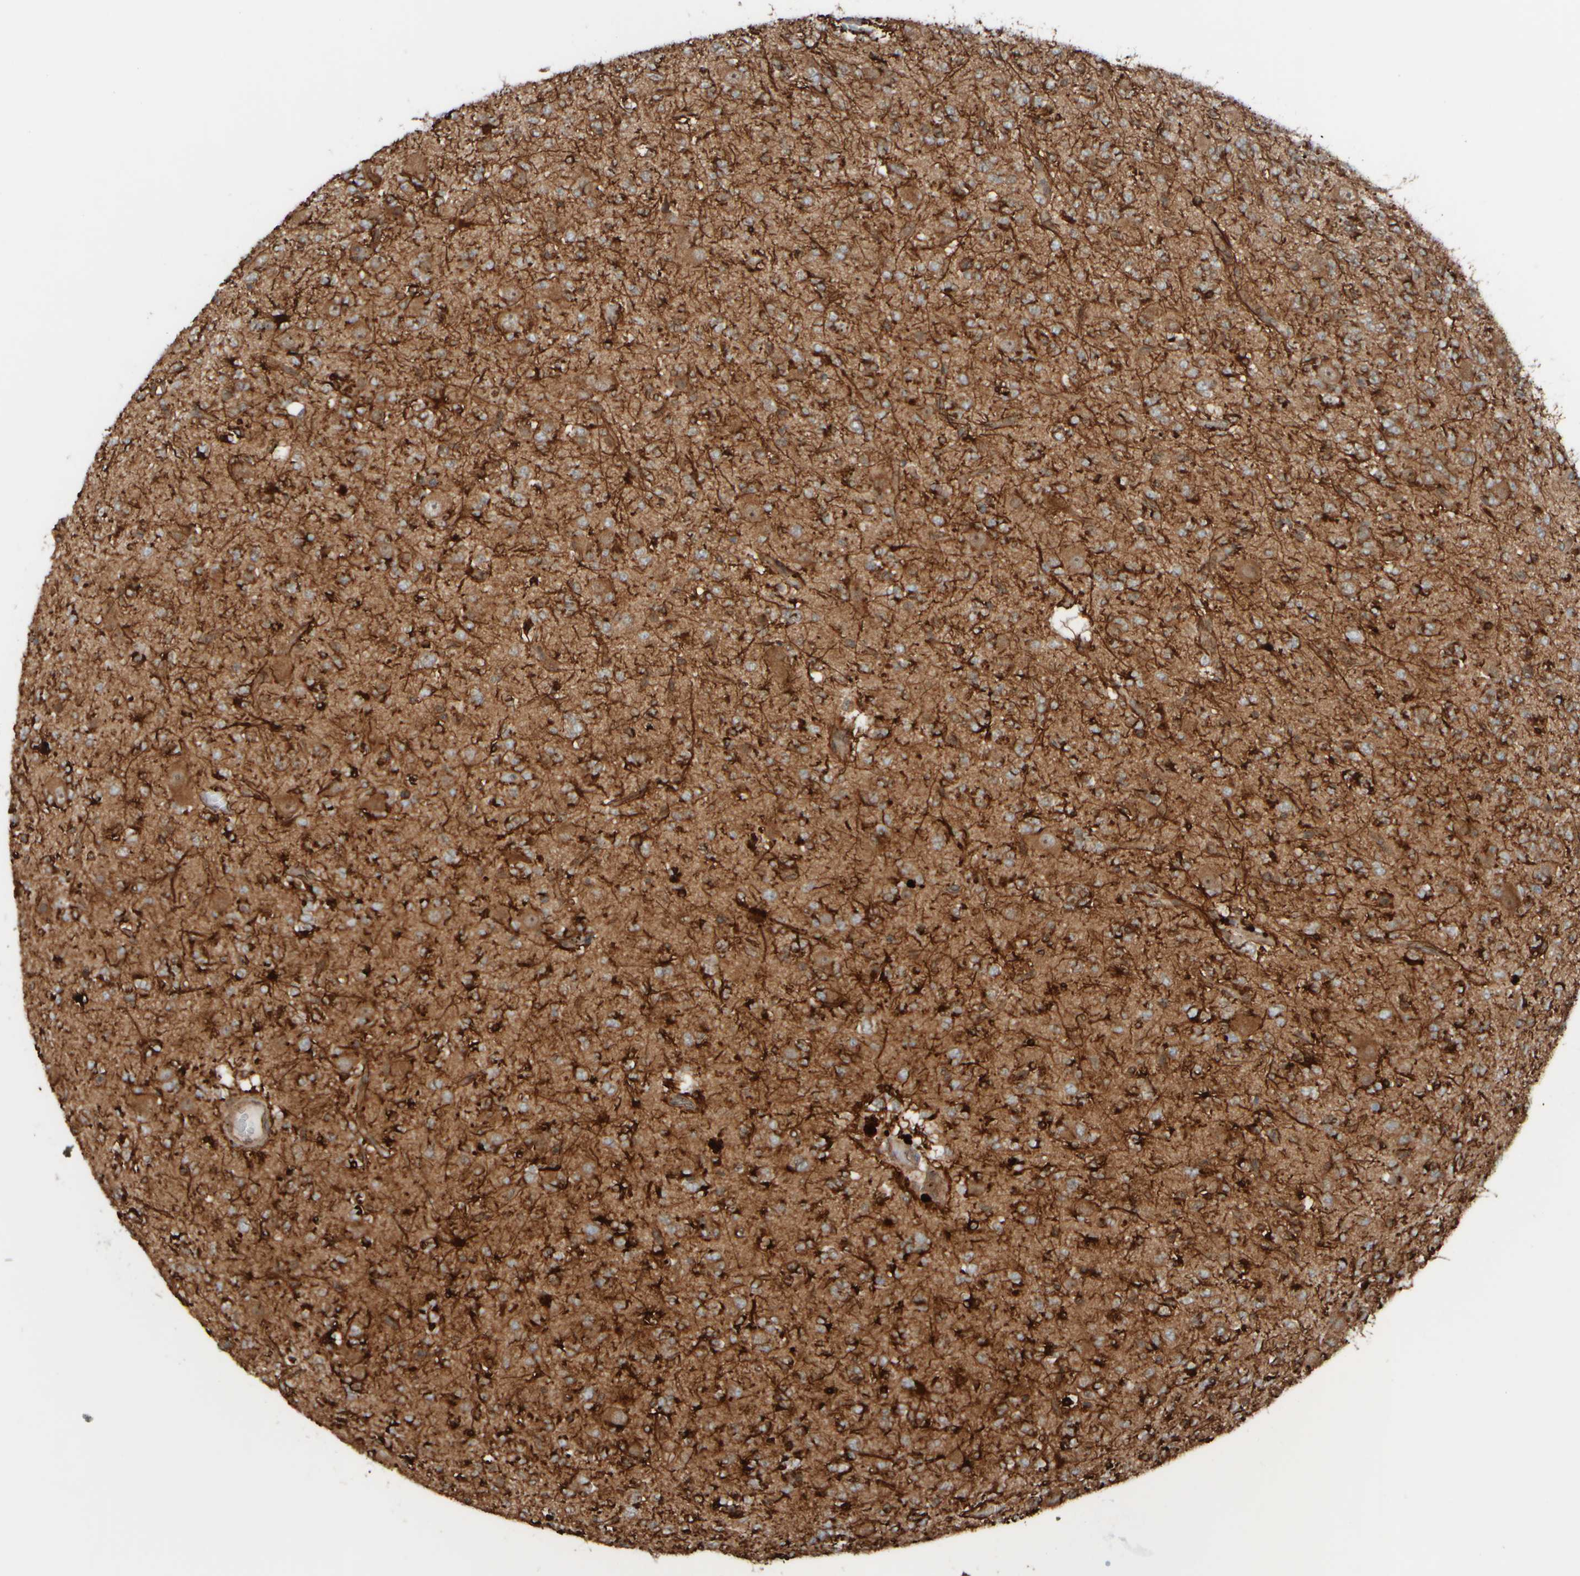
{"staining": {"intensity": "moderate", "quantity": ">75%", "location": "cytoplasmic/membranous"}, "tissue": "glioma", "cell_type": "Tumor cells", "image_type": "cancer", "snomed": [{"axis": "morphology", "description": "Glioma, malignant, Low grade"}, {"axis": "topography", "description": "Brain"}], "caption": "Protein expression by immunohistochemistry displays moderate cytoplasmic/membranous positivity in about >75% of tumor cells in glioma.", "gene": "GIGYF1", "patient": {"sex": "male", "age": 38}}